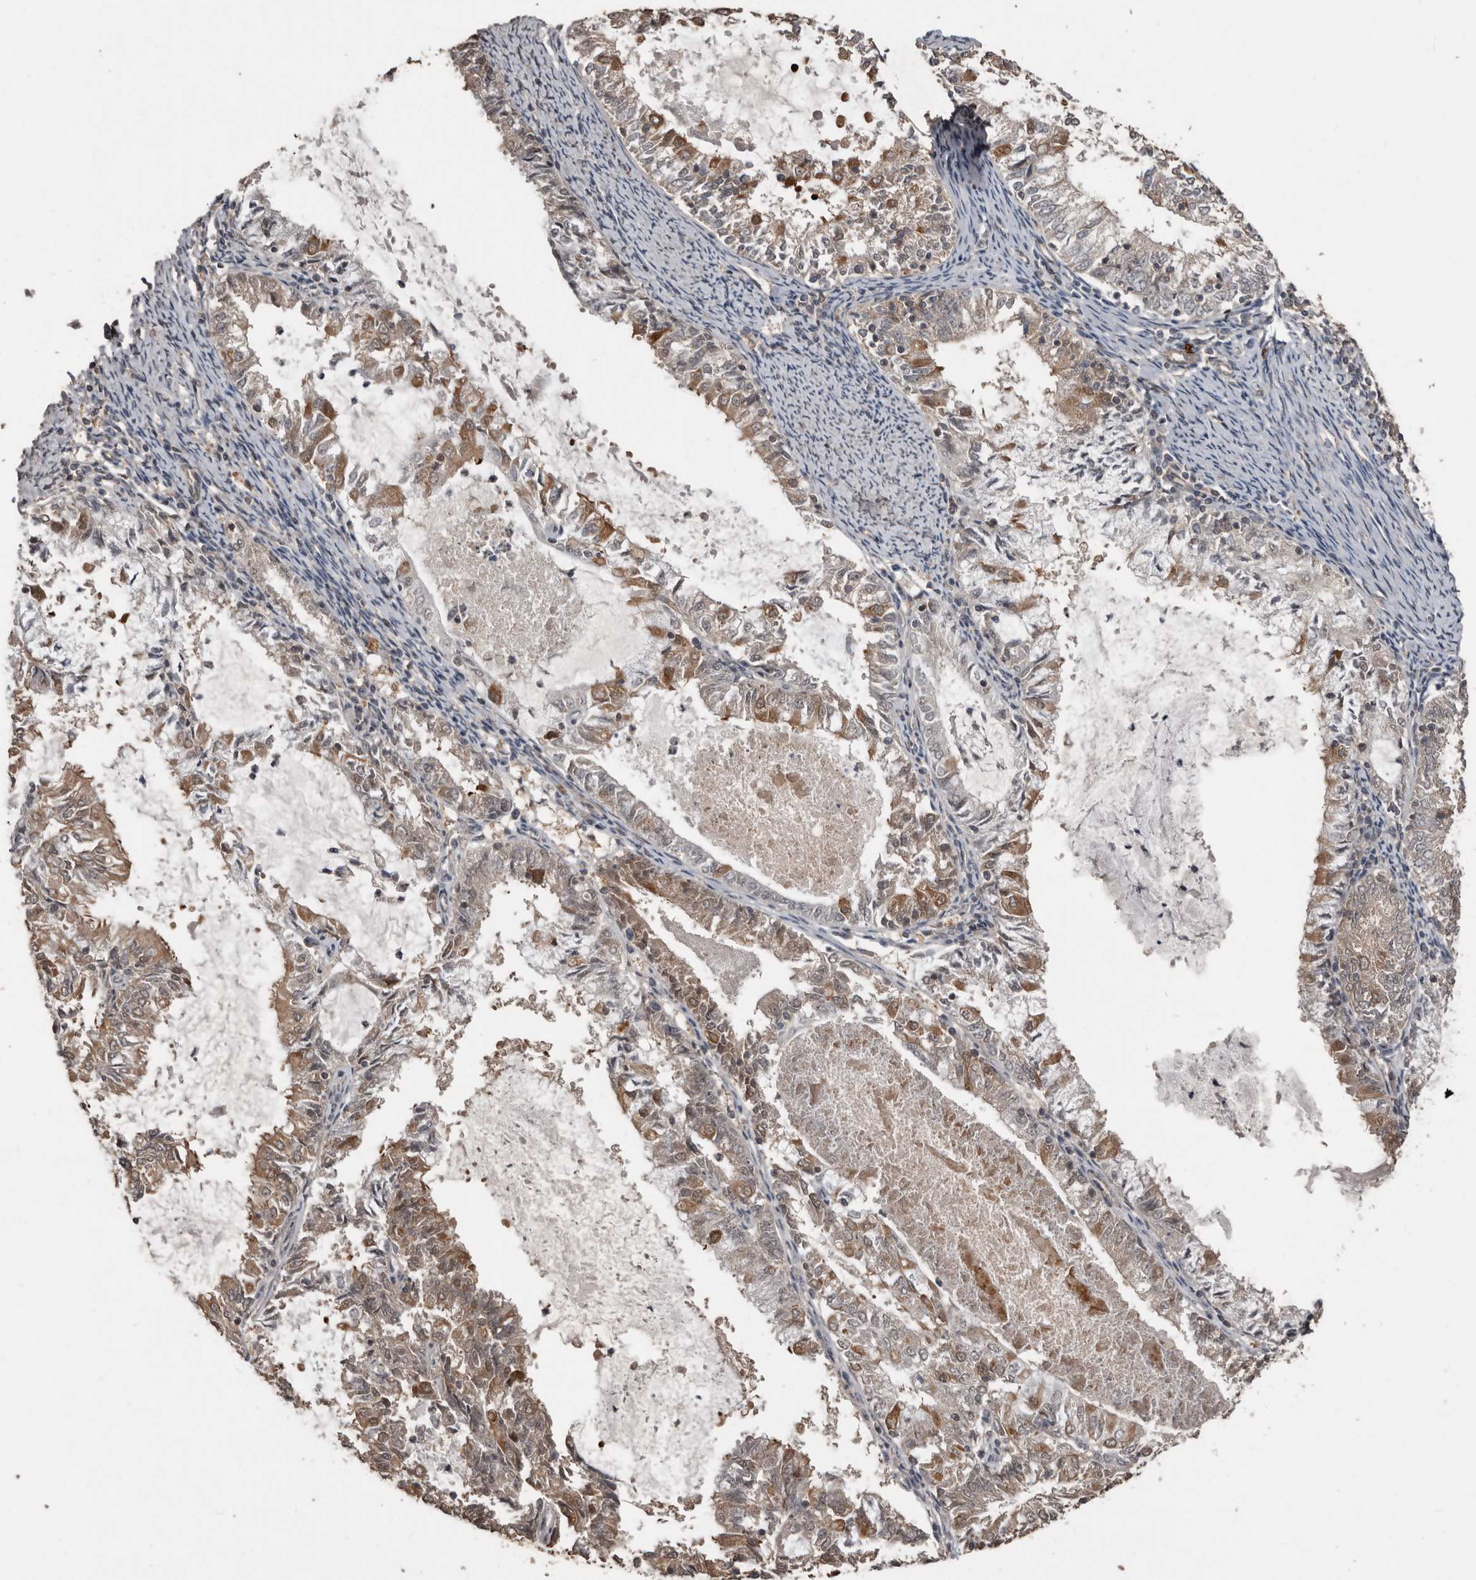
{"staining": {"intensity": "moderate", "quantity": "25%-75%", "location": "cytoplasmic/membranous"}, "tissue": "endometrial cancer", "cell_type": "Tumor cells", "image_type": "cancer", "snomed": [{"axis": "morphology", "description": "Adenocarcinoma, NOS"}, {"axis": "topography", "description": "Endometrium"}], "caption": "Immunohistochemistry histopathology image of human adenocarcinoma (endometrial) stained for a protein (brown), which exhibits medium levels of moderate cytoplasmic/membranous positivity in about 25%-75% of tumor cells.", "gene": "BAMBI", "patient": {"sex": "female", "age": 57}}